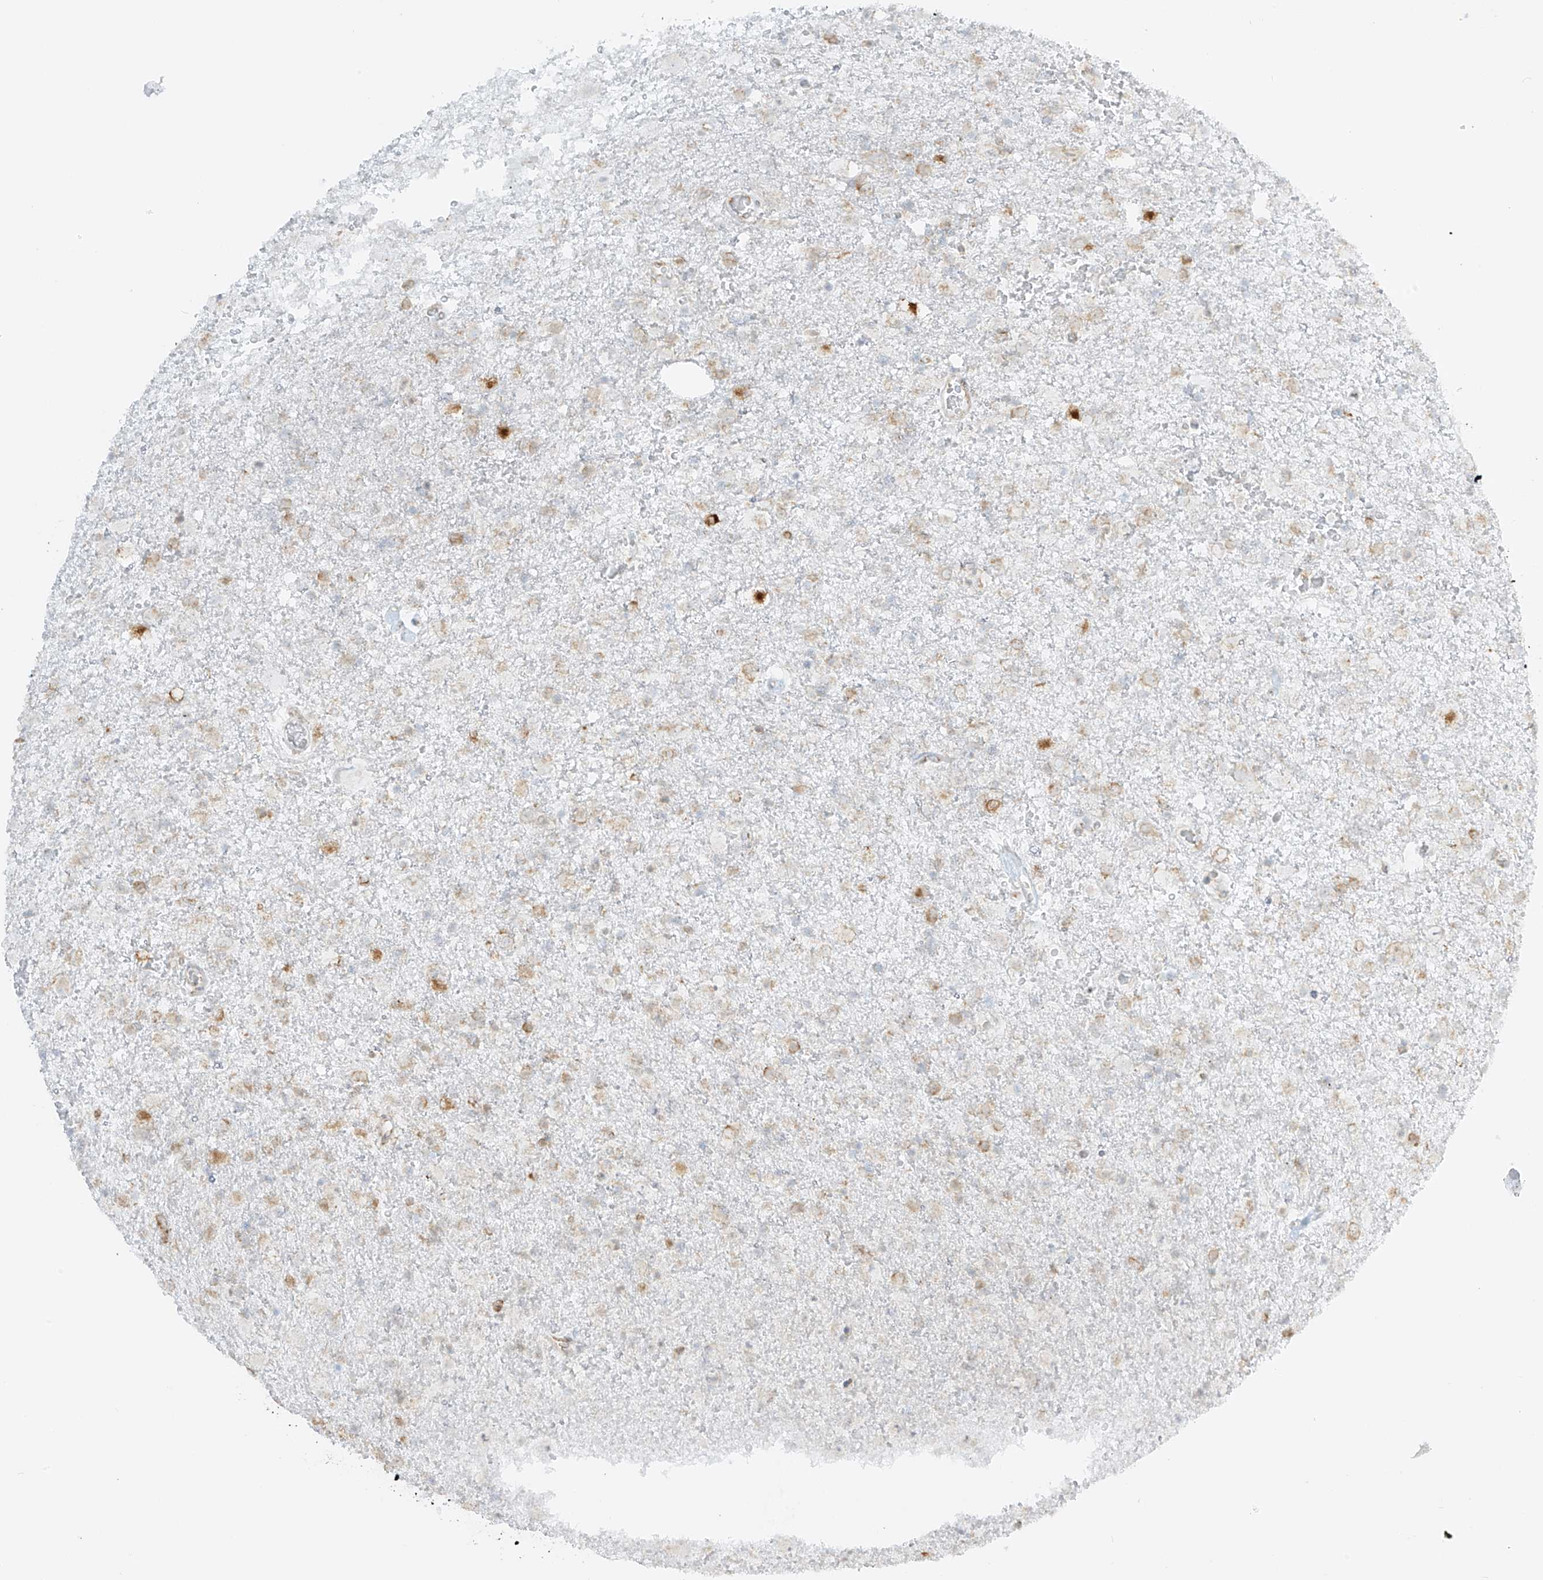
{"staining": {"intensity": "moderate", "quantity": "<25%", "location": "cytoplasmic/membranous"}, "tissue": "glioma", "cell_type": "Tumor cells", "image_type": "cancer", "snomed": [{"axis": "morphology", "description": "Glioma, malignant, Low grade"}, {"axis": "topography", "description": "Brain"}], "caption": "Tumor cells display low levels of moderate cytoplasmic/membranous expression in about <25% of cells in malignant low-grade glioma.", "gene": "LRRC59", "patient": {"sex": "male", "age": 65}}